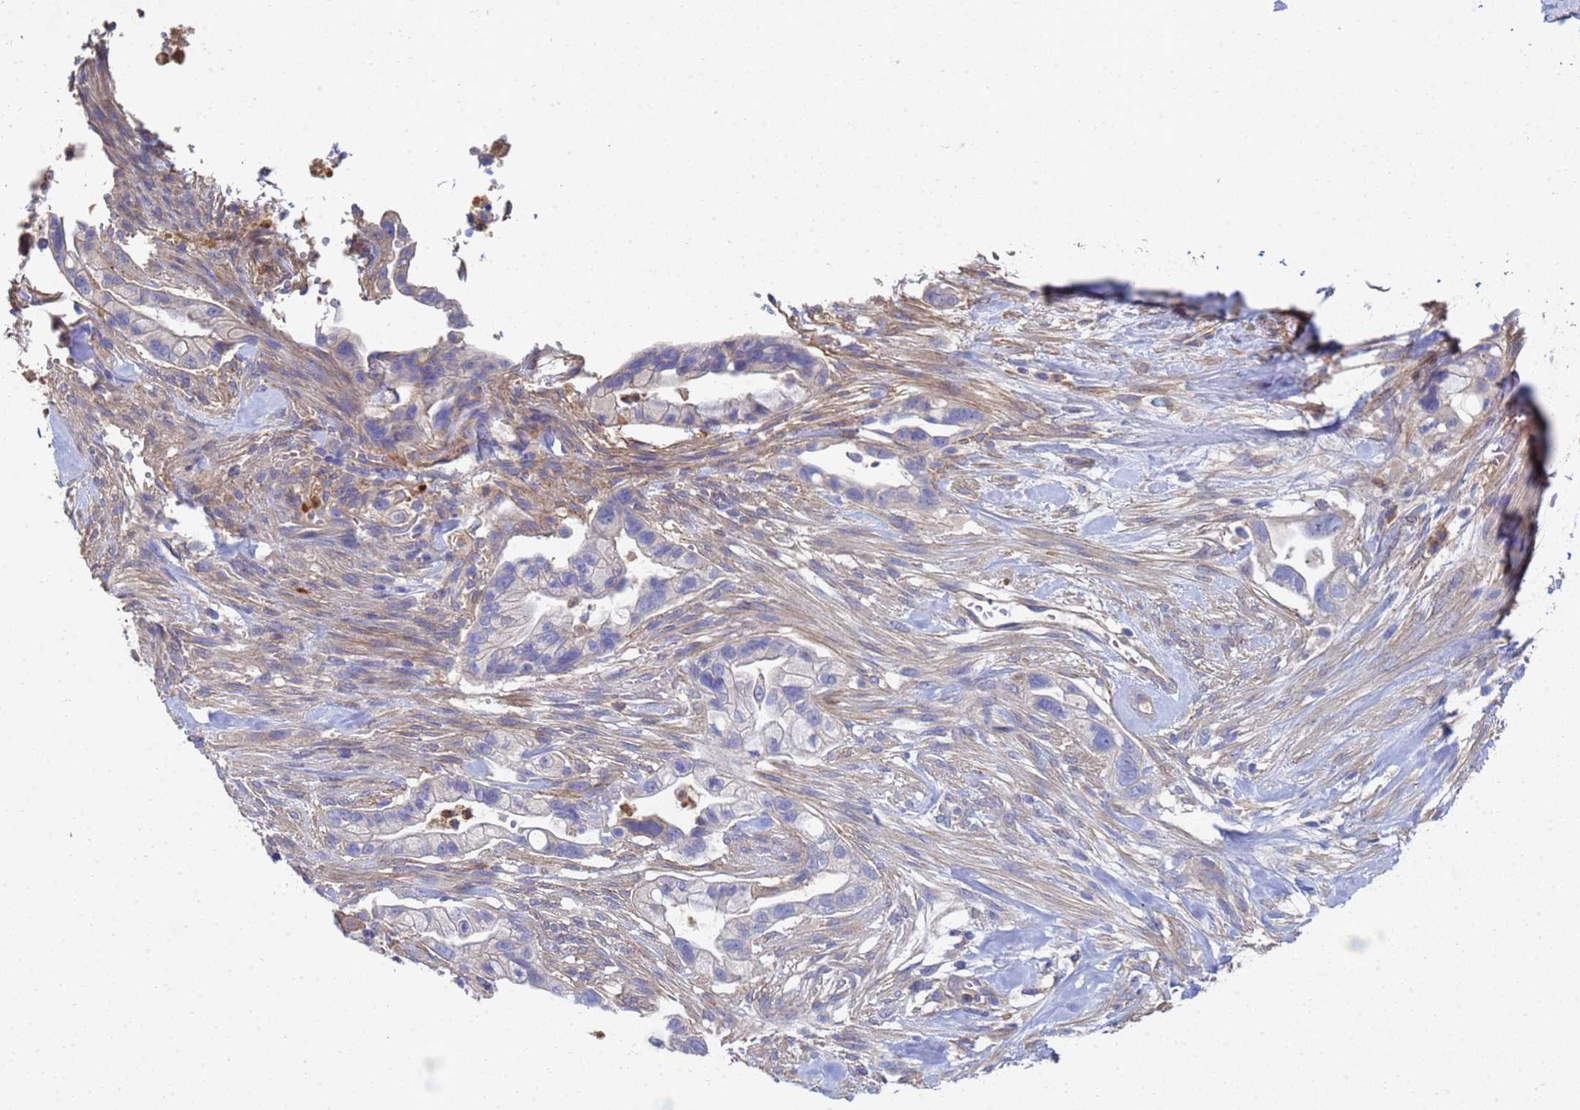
{"staining": {"intensity": "negative", "quantity": "none", "location": "none"}, "tissue": "pancreatic cancer", "cell_type": "Tumor cells", "image_type": "cancer", "snomed": [{"axis": "morphology", "description": "Adenocarcinoma, NOS"}, {"axis": "topography", "description": "Pancreas"}], "caption": "DAB (3,3'-diaminobenzidine) immunohistochemical staining of adenocarcinoma (pancreatic) demonstrates no significant staining in tumor cells.", "gene": "LBX2", "patient": {"sex": "male", "age": 44}}